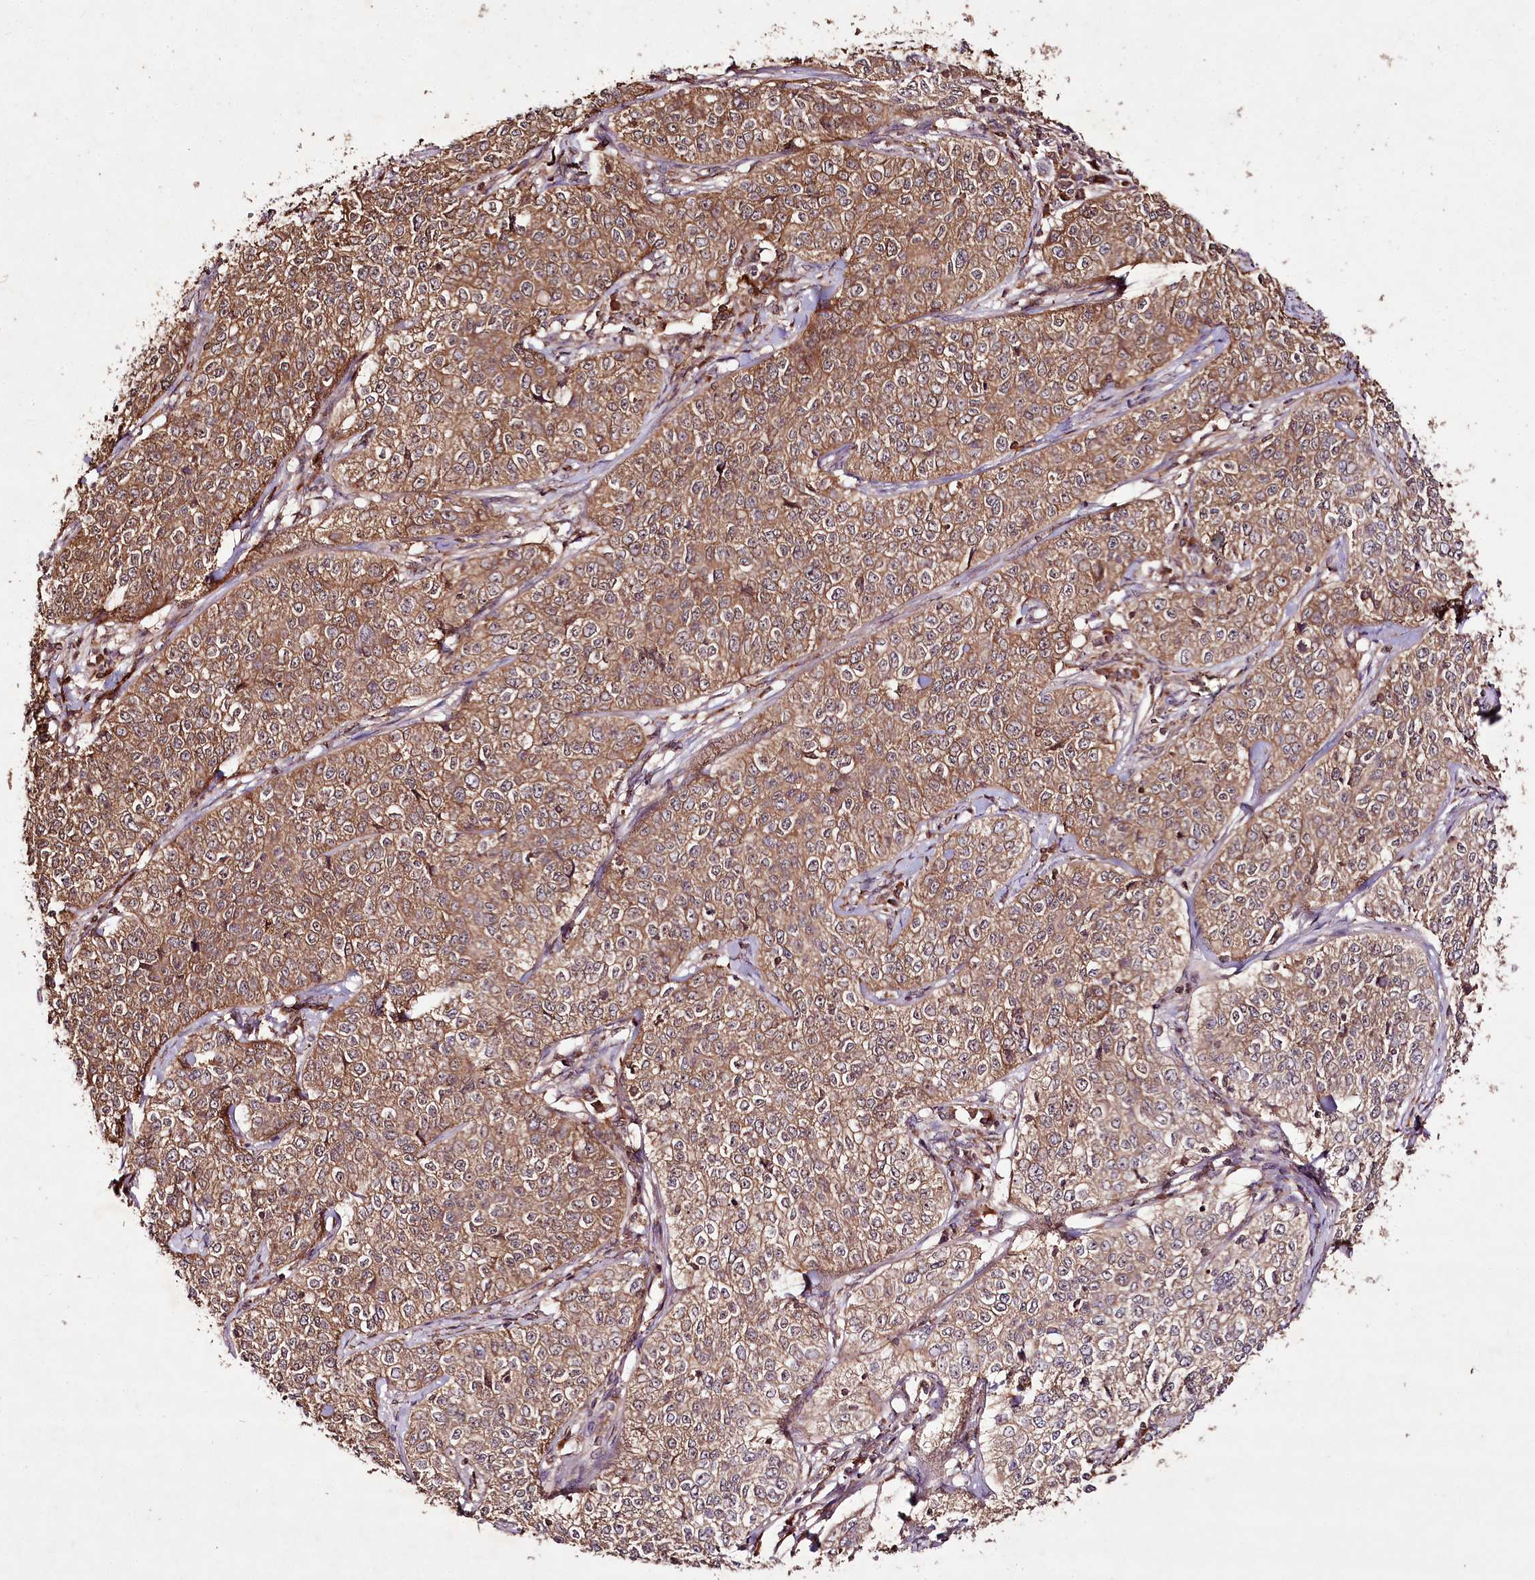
{"staining": {"intensity": "moderate", "quantity": ">75%", "location": "cytoplasmic/membranous"}, "tissue": "cervical cancer", "cell_type": "Tumor cells", "image_type": "cancer", "snomed": [{"axis": "morphology", "description": "Squamous cell carcinoma, NOS"}, {"axis": "topography", "description": "Cervix"}], "caption": "Immunohistochemical staining of human squamous cell carcinoma (cervical) demonstrates medium levels of moderate cytoplasmic/membranous staining in approximately >75% of tumor cells.", "gene": "FAM53B", "patient": {"sex": "female", "age": 35}}